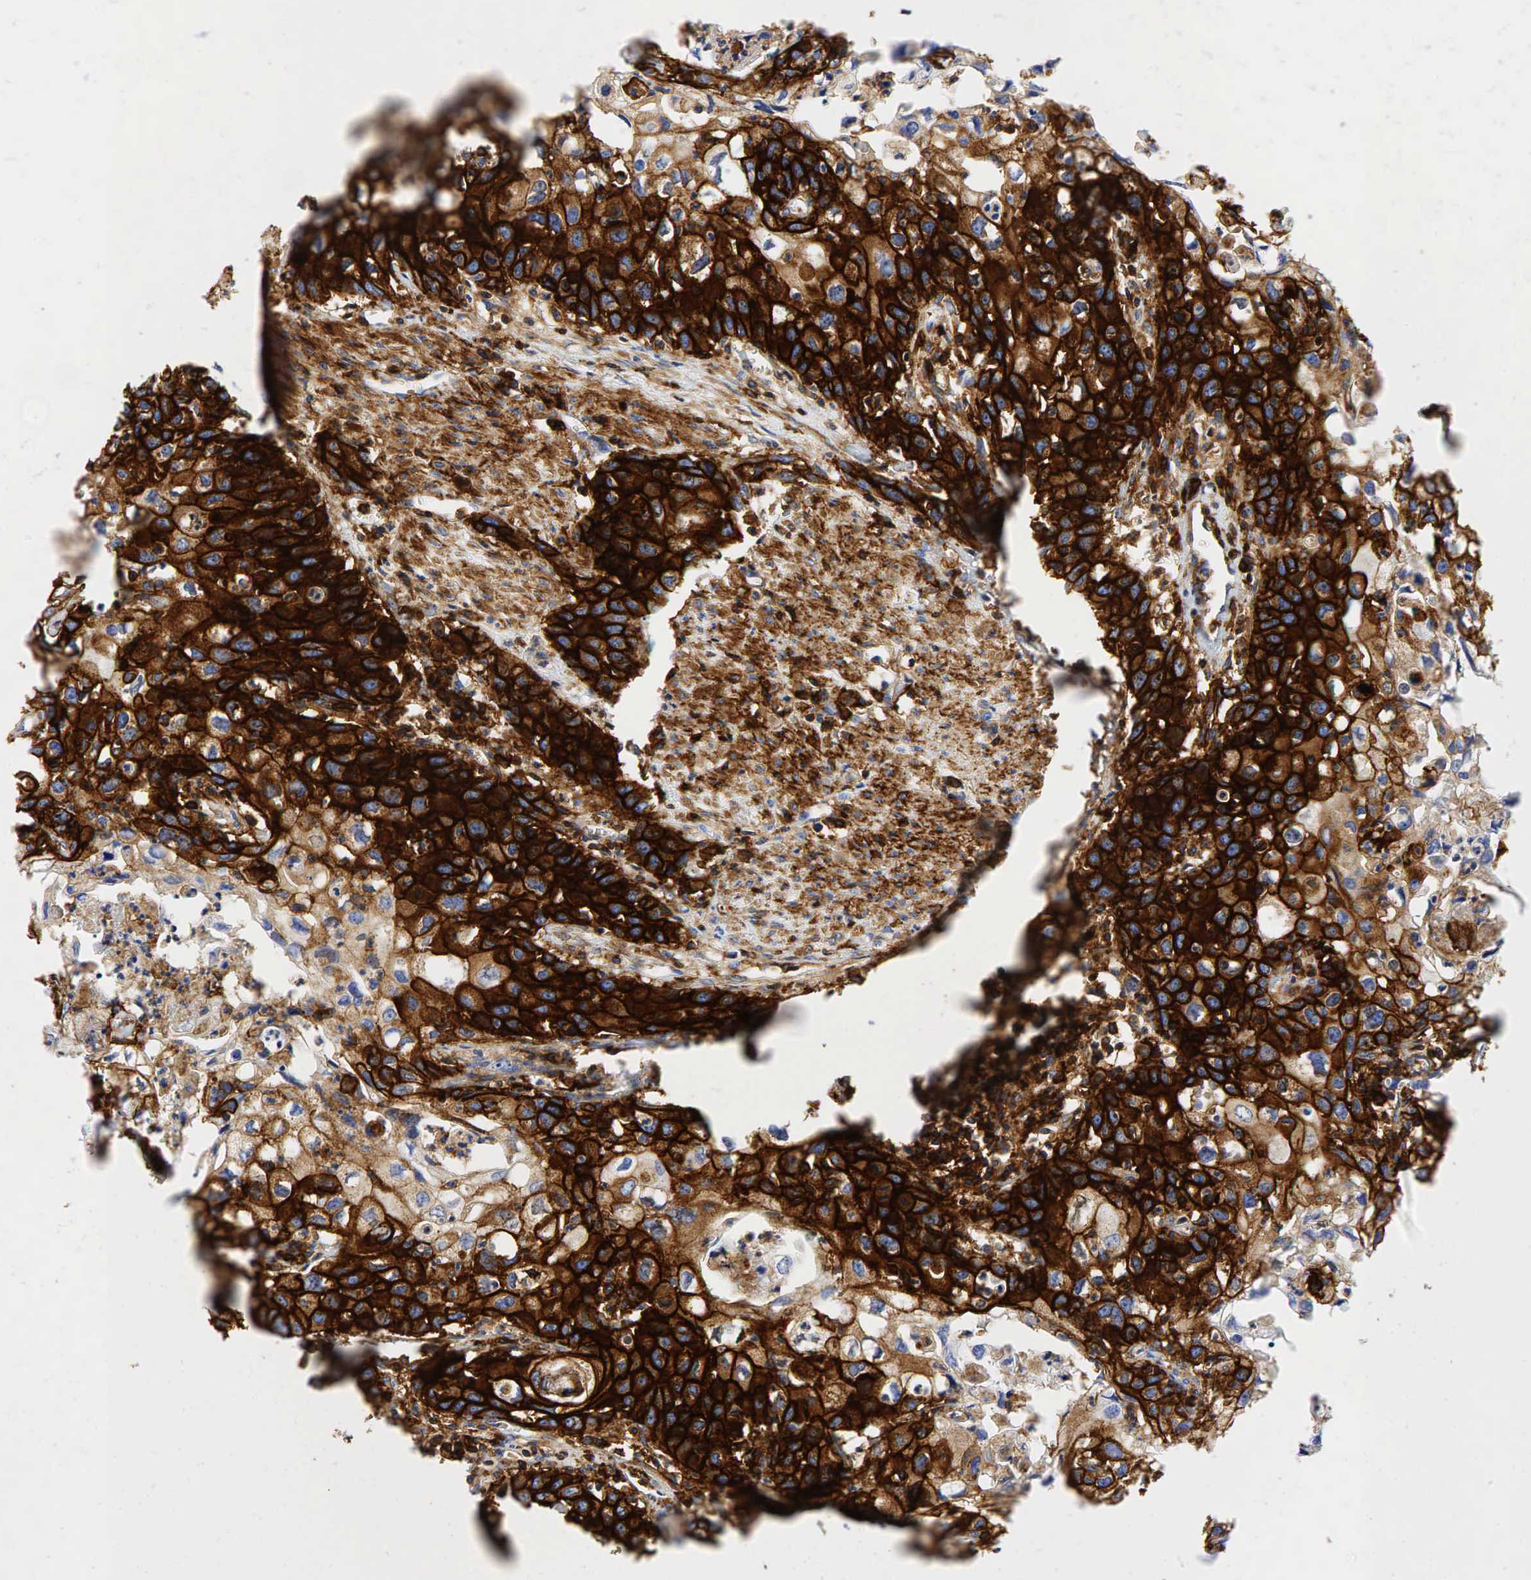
{"staining": {"intensity": "strong", "quantity": ">75%", "location": "cytoplasmic/membranous"}, "tissue": "urothelial cancer", "cell_type": "Tumor cells", "image_type": "cancer", "snomed": [{"axis": "morphology", "description": "Urothelial carcinoma, High grade"}, {"axis": "topography", "description": "Urinary bladder"}], "caption": "Immunohistochemistry image of urothelial cancer stained for a protein (brown), which shows high levels of strong cytoplasmic/membranous positivity in approximately >75% of tumor cells.", "gene": "CD44", "patient": {"sex": "male", "age": 54}}